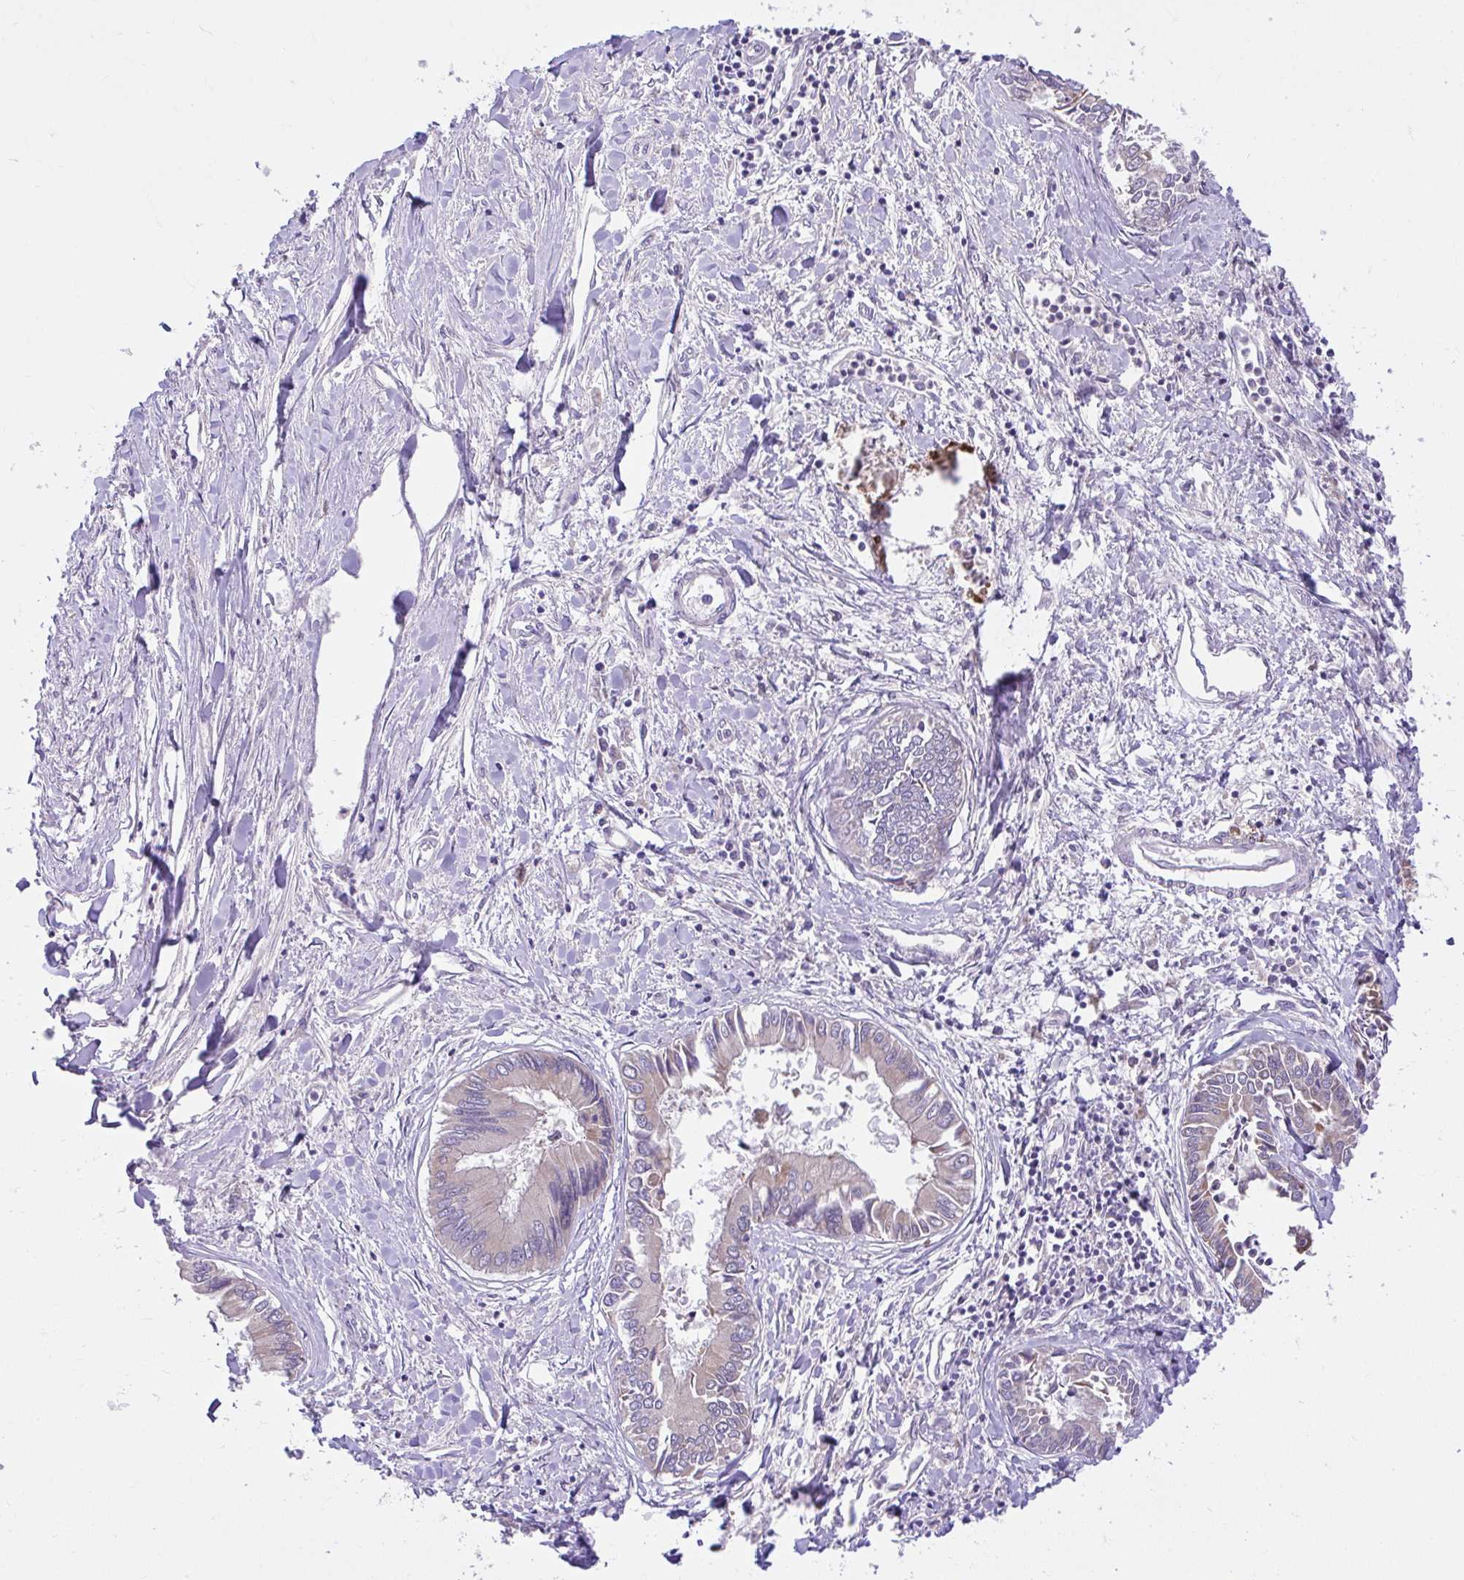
{"staining": {"intensity": "weak", "quantity": "<25%", "location": "cytoplasmic/membranous"}, "tissue": "liver cancer", "cell_type": "Tumor cells", "image_type": "cancer", "snomed": [{"axis": "morphology", "description": "Cholangiocarcinoma"}, {"axis": "topography", "description": "Liver"}], "caption": "DAB (3,3'-diaminobenzidine) immunohistochemical staining of liver cancer shows no significant positivity in tumor cells.", "gene": "CHIA", "patient": {"sex": "male", "age": 66}}